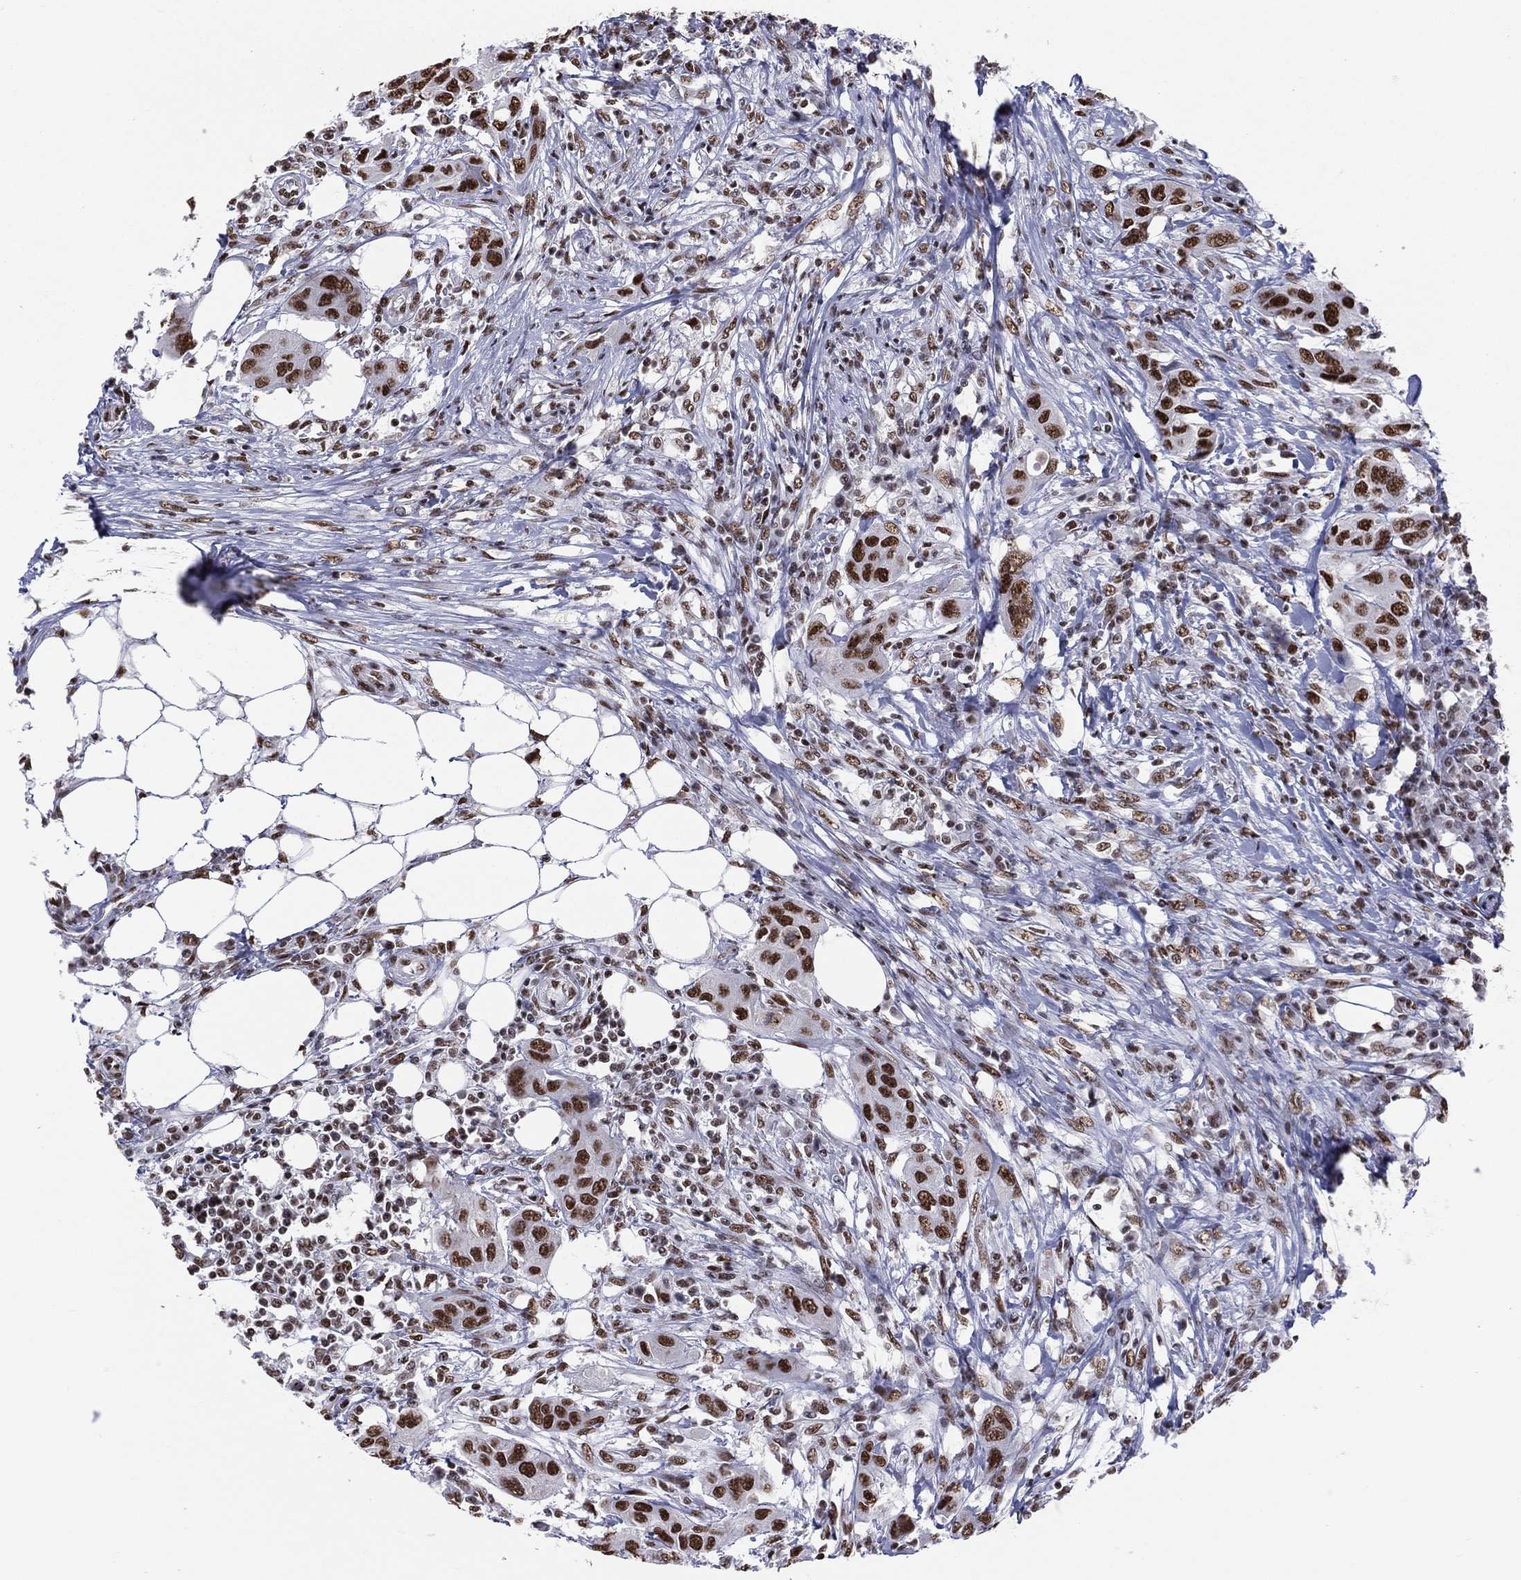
{"staining": {"intensity": "strong", "quantity": ">75%", "location": "nuclear"}, "tissue": "urothelial cancer", "cell_type": "Tumor cells", "image_type": "cancer", "snomed": [{"axis": "morphology", "description": "Urothelial carcinoma, NOS"}, {"axis": "morphology", "description": "Urothelial carcinoma, High grade"}, {"axis": "topography", "description": "Urinary bladder"}], "caption": "Immunohistochemical staining of urothelial cancer reveals high levels of strong nuclear staining in approximately >75% of tumor cells. The staining is performed using DAB (3,3'-diaminobenzidine) brown chromogen to label protein expression. The nuclei are counter-stained blue using hematoxylin.", "gene": "ZNF7", "patient": {"sex": "male", "age": 63}}